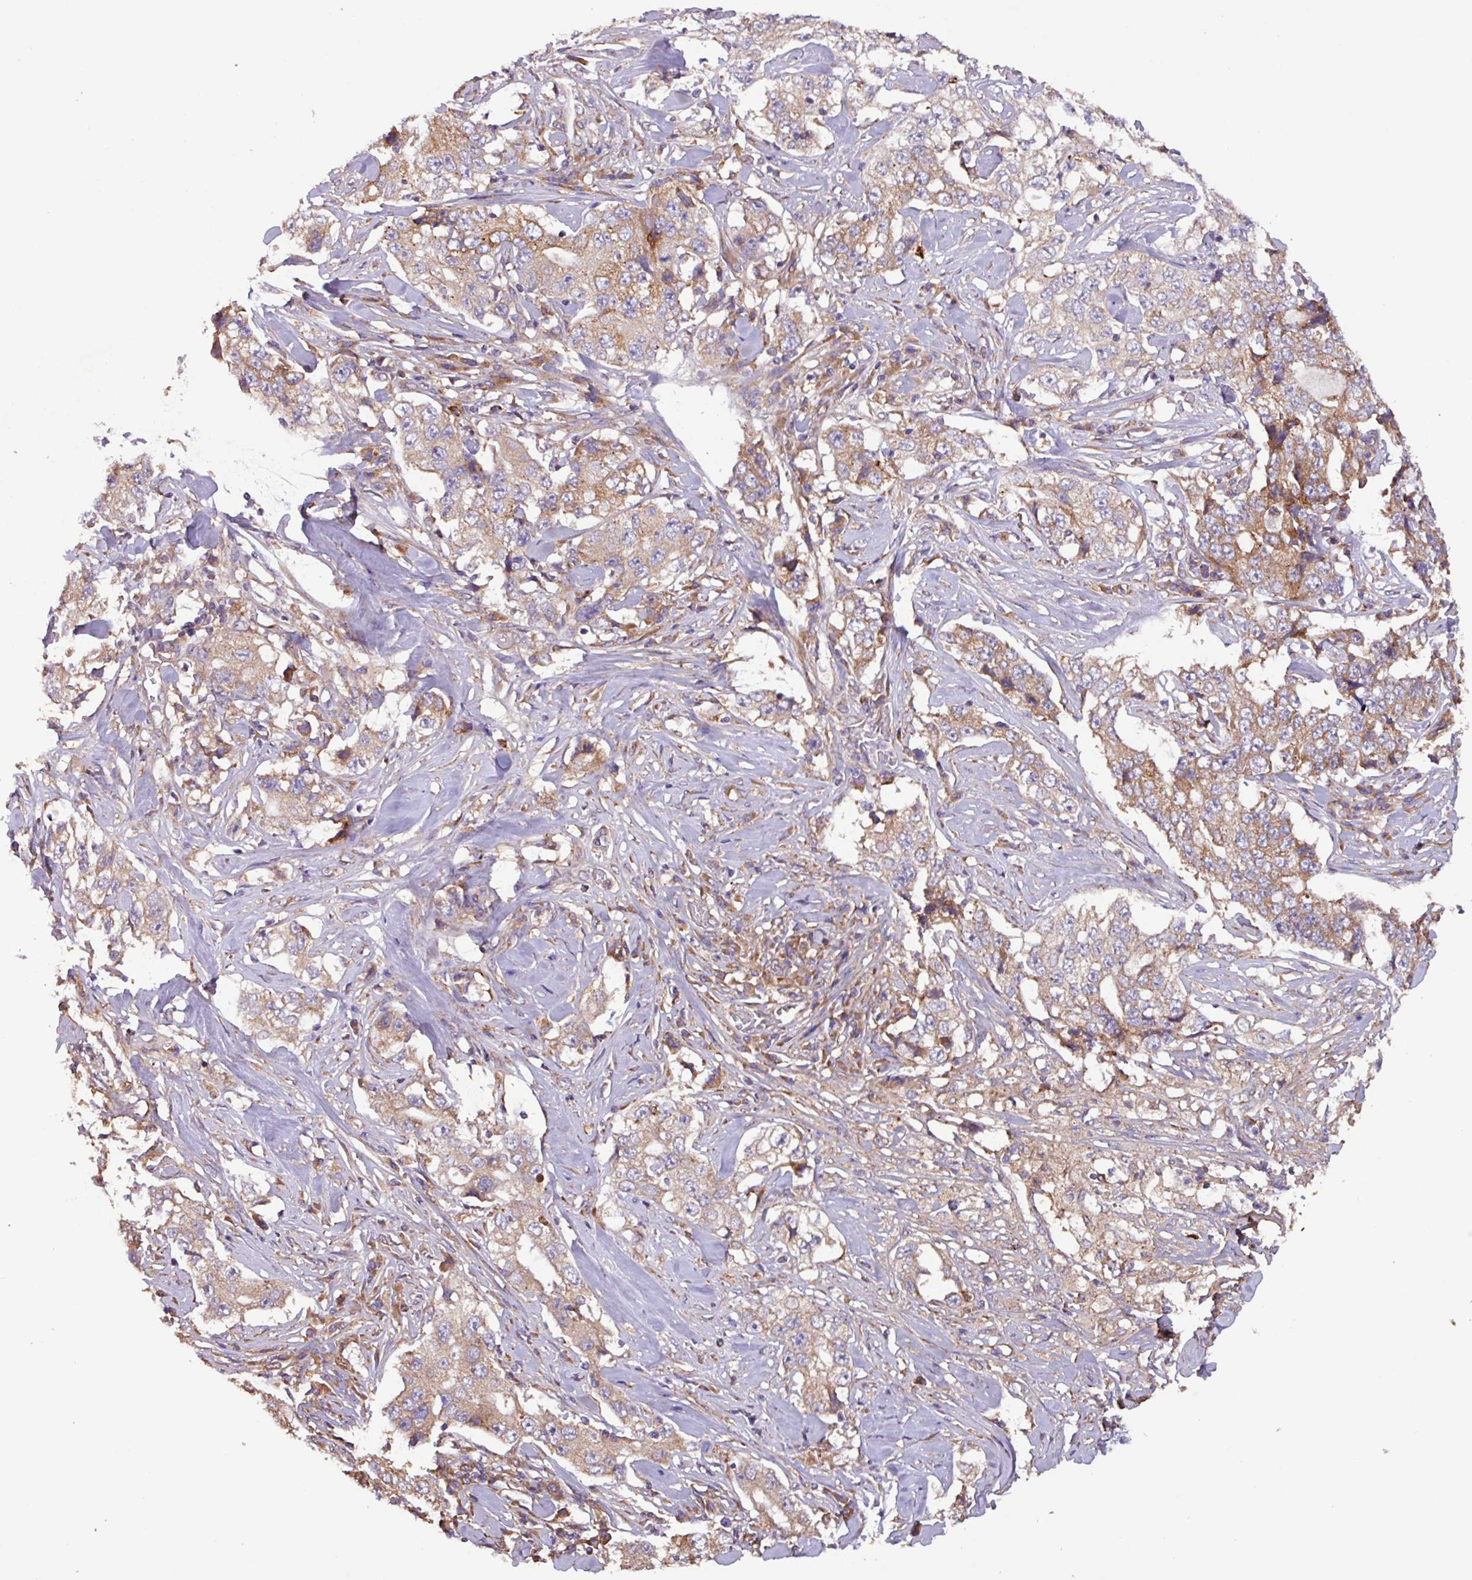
{"staining": {"intensity": "moderate", "quantity": ">75%", "location": "cytoplasmic/membranous"}, "tissue": "lung cancer", "cell_type": "Tumor cells", "image_type": "cancer", "snomed": [{"axis": "morphology", "description": "Adenocarcinoma, NOS"}, {"axis": "topography", "description": "Lung"}], "caption": "Brown immunohistochemical staining in adenocarcinoma (lung) displays moderate cytoplasmic/membranous expression in approximately >75% of tumor cells.", "gene": "PTPRQ", "patient": {"sex": "female", "age": 51}}